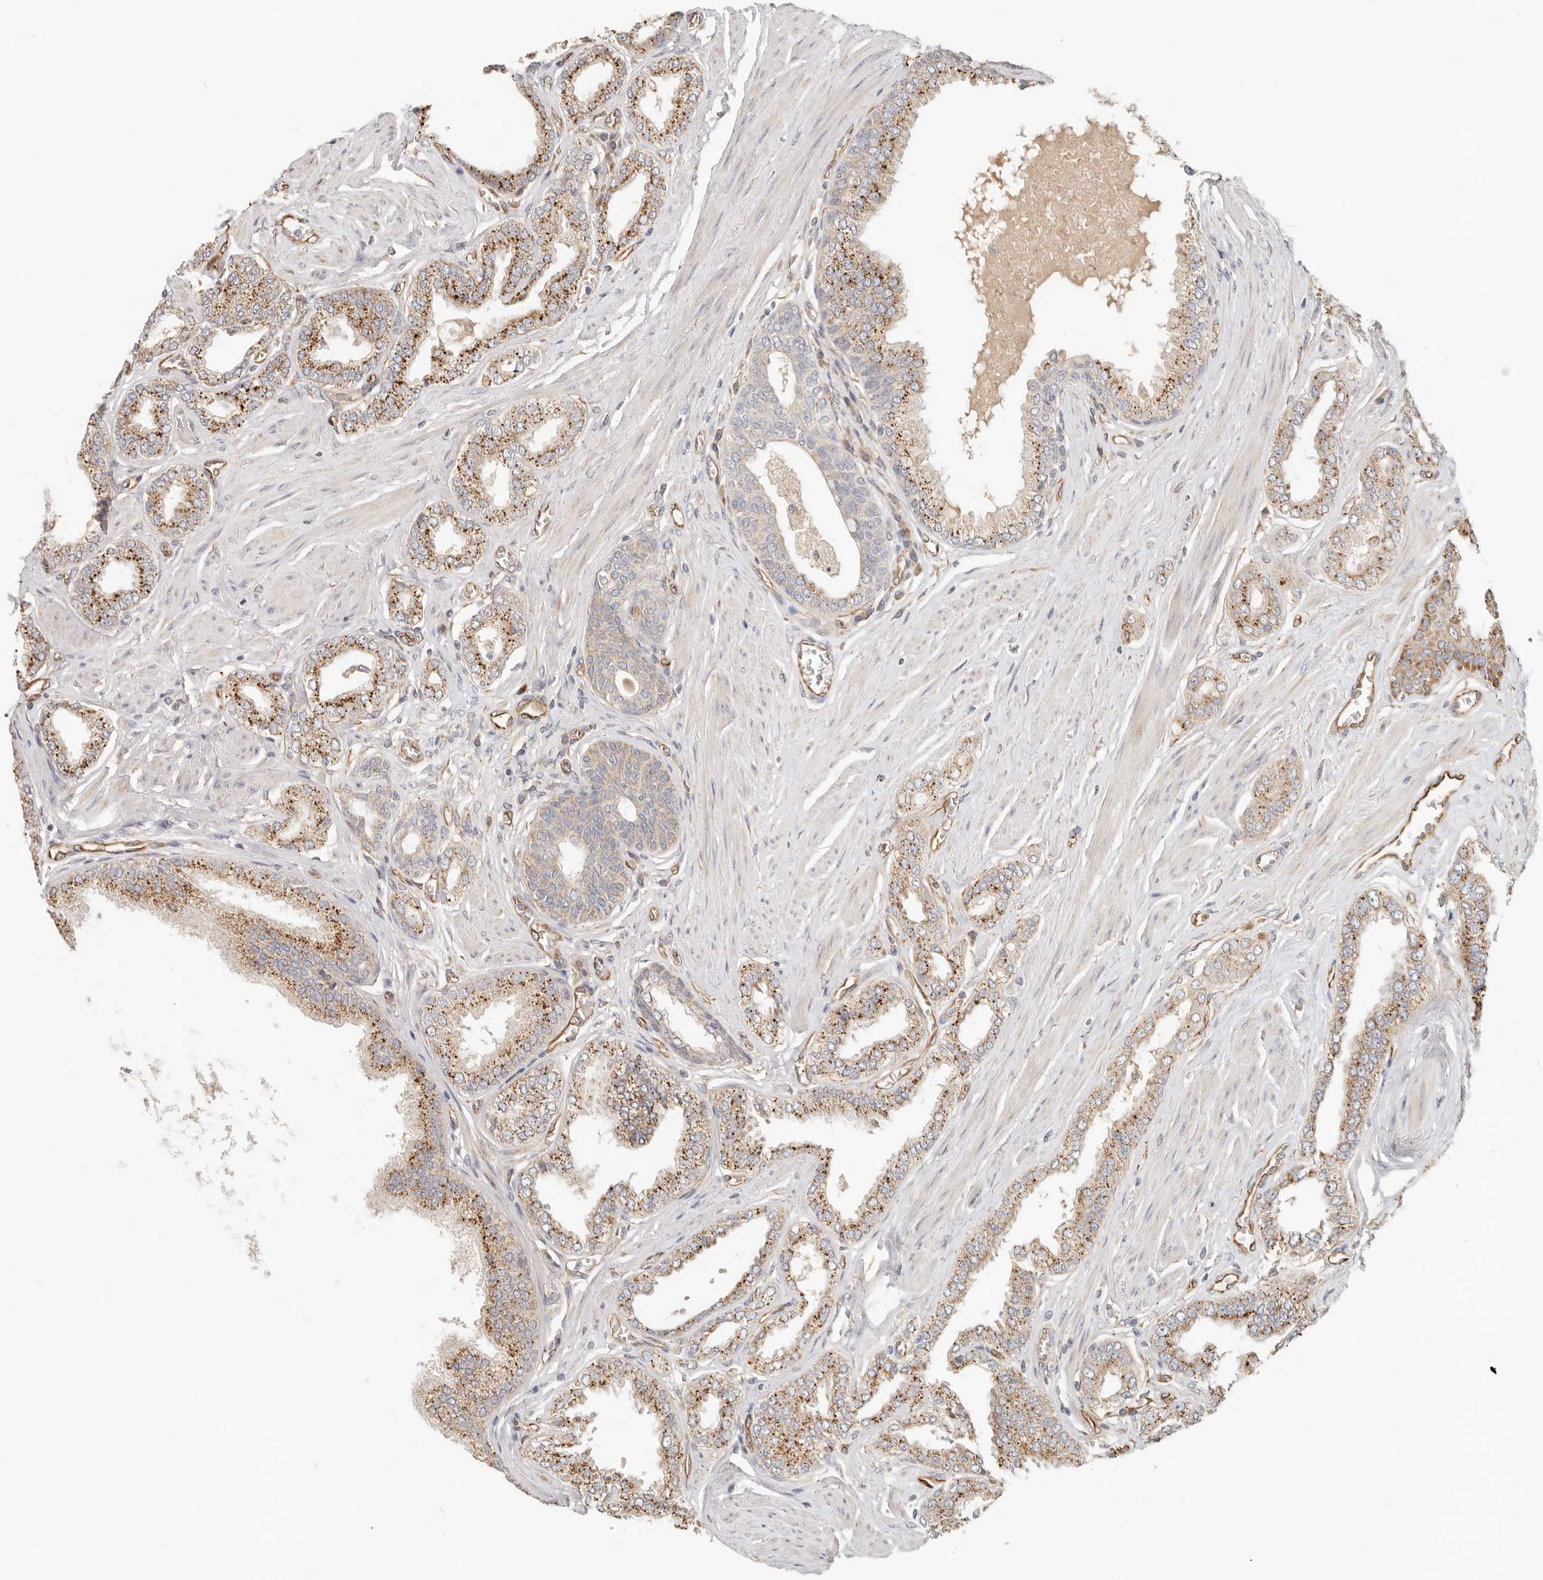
{"staining": {"intensity": "moderate", "quantity": ">75%", "location": "cytoplasmic/membranous"}, "tissue": "prostate cancer", "cell_type": "Tumor cells", "image_type": "cancer", "snomed": [{"axis": "morphology", "description": "Adenocarcinoma, Low grade"}, {"axis": "topography", "description": "Prostate"}], "caption": "Immunohistochemical staining of human prostate adenocarcinoma (low-grade) shows medium levels of moderate cytoplasmic/membranous protein positivity in about >75% of tumor cells.", "gene": "SPRING1", "patient": {"sex": "male", "age": 63}}